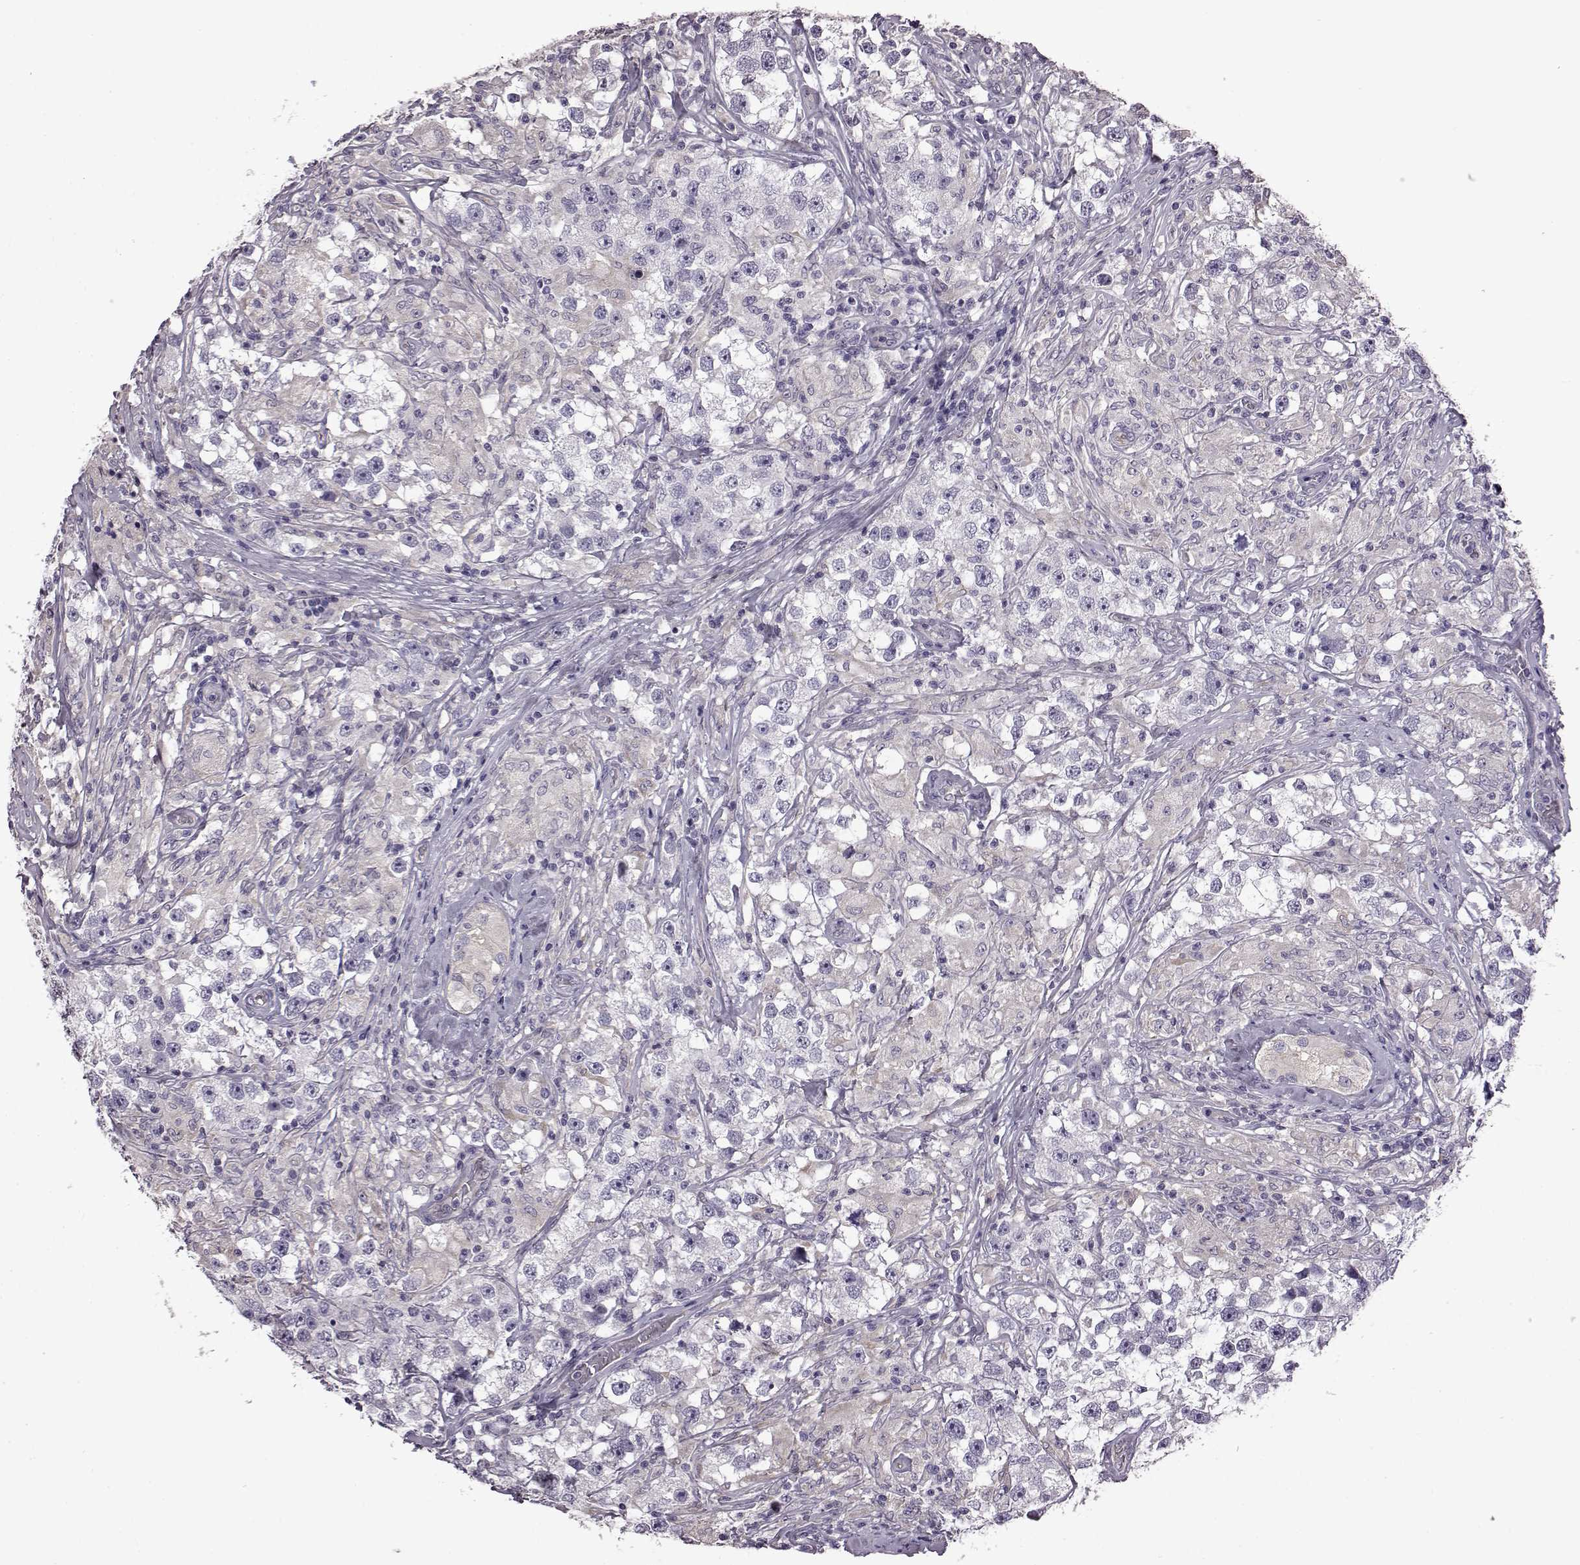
{"staining": {"intensity": "negative", "quantity": "none", "location": "none"}, "tissue": "testis cancer", "cell_type": "Tumor cells", "image_type": "cancer", "snomed": [{"axis": "morphology", "description": "Seminoma, NOS"}, {"axis": "topography", "description": "Testis"}], "caption": "Human seminoma (testis) stained for a protein using immunohistochemistry displays no staining in tumor cells.", "gene": "EDDM3B", "patient": {"sex": "male", "age": 46}}